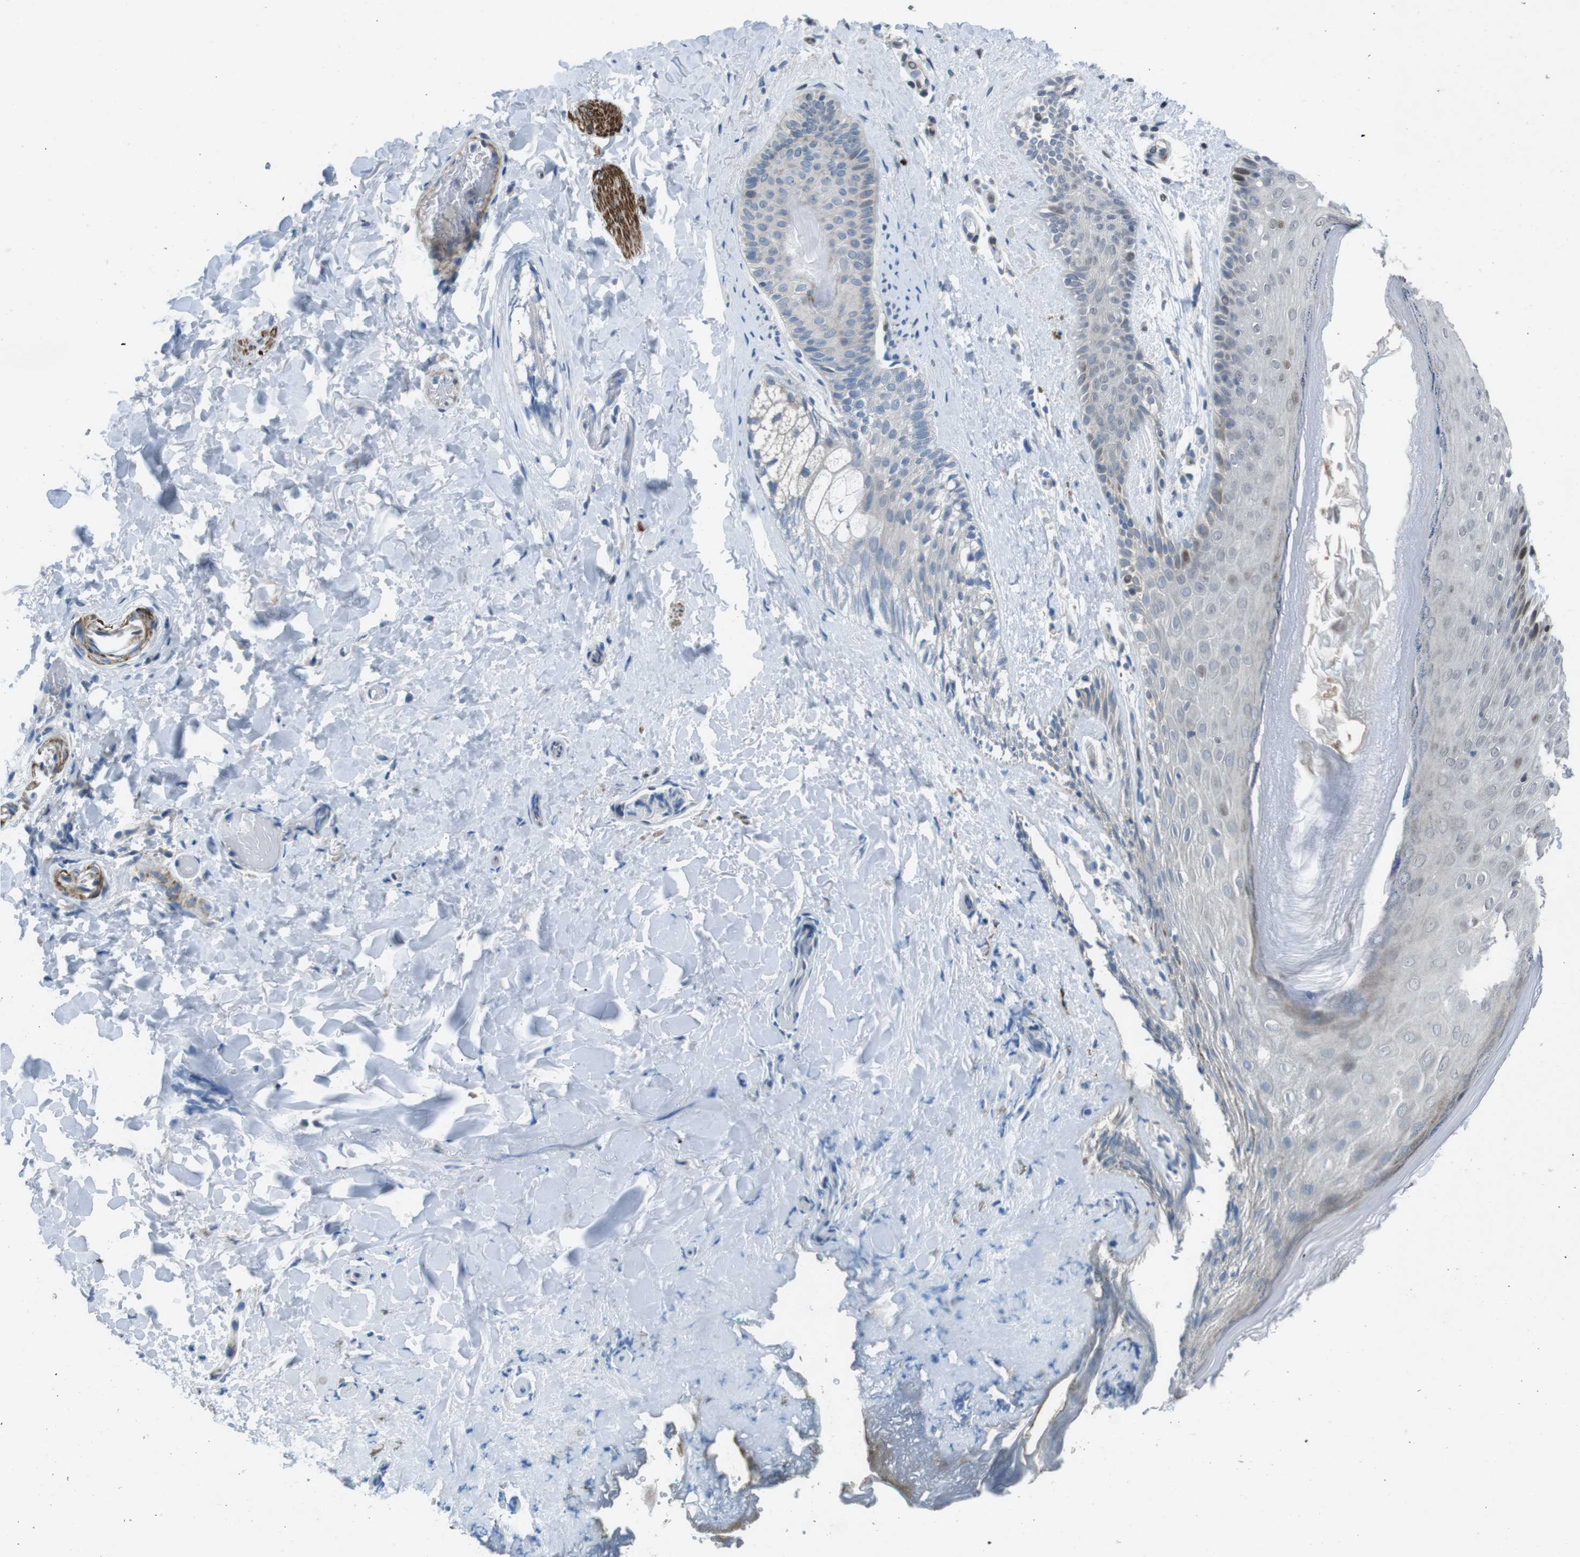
{"staining": {"intensity": "moderate", "quantity": "<25%", "location": "nuclear"}, "tissue": "skin", "cell_type": "Epidermal cells", "image_type": "normal", "snomed": [{"axis": "morphology", "description": "Normal tissue, NOS"}, {"axis": "topography", "description": "Anal"}], "caption": "Immunohistochemical staining of benign skin demonstrates <25% levels of moderate nuclear protein positivity in approximately <25% of epidermal cells. Ihc stains the protein in brown and the nuclei are stained blue.", "gene": "PBRM1", "patient": {"sex": "male", "age": 74}}